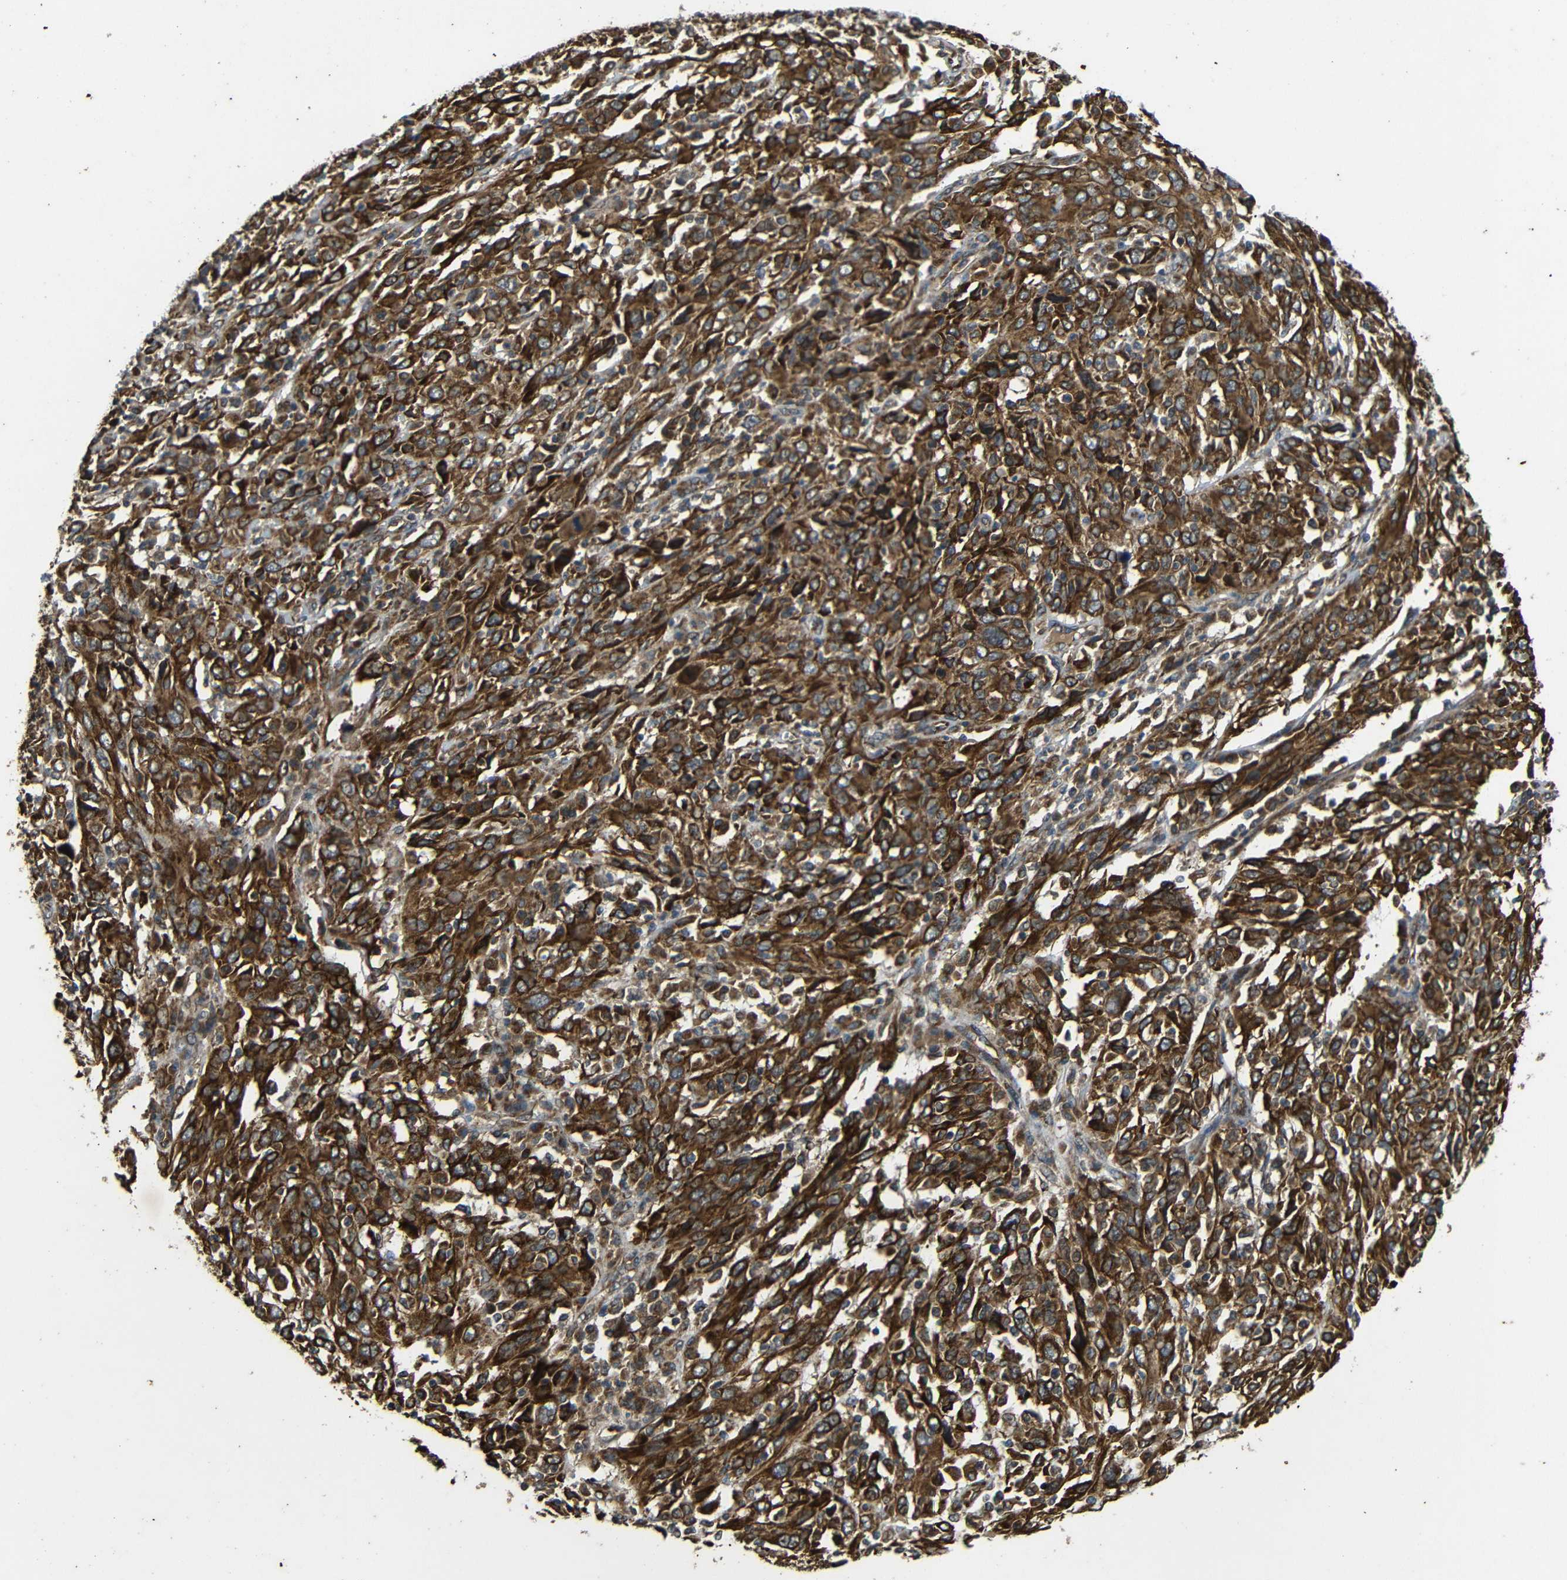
{"staining": {"intensity": "strong", "quantity": ">75%", "location": "cytoplasmic/membranous"}, "tissue": "cervical cancer", "cell_type": "Tumor cells", "image_type": "cancer", "snomed": [{"axis": "morphology", "description": "Squamous cell carcinoma, NOS"}, {"axis": "topography", "description": "Cervix"}], "caption": "Human cervical cancer (squamous cell carcinoma) stained with a protein marker displays strong staining in tumor cells.", "gene": "TRPC1", "patient": {"sex": "female", "age": 46}}